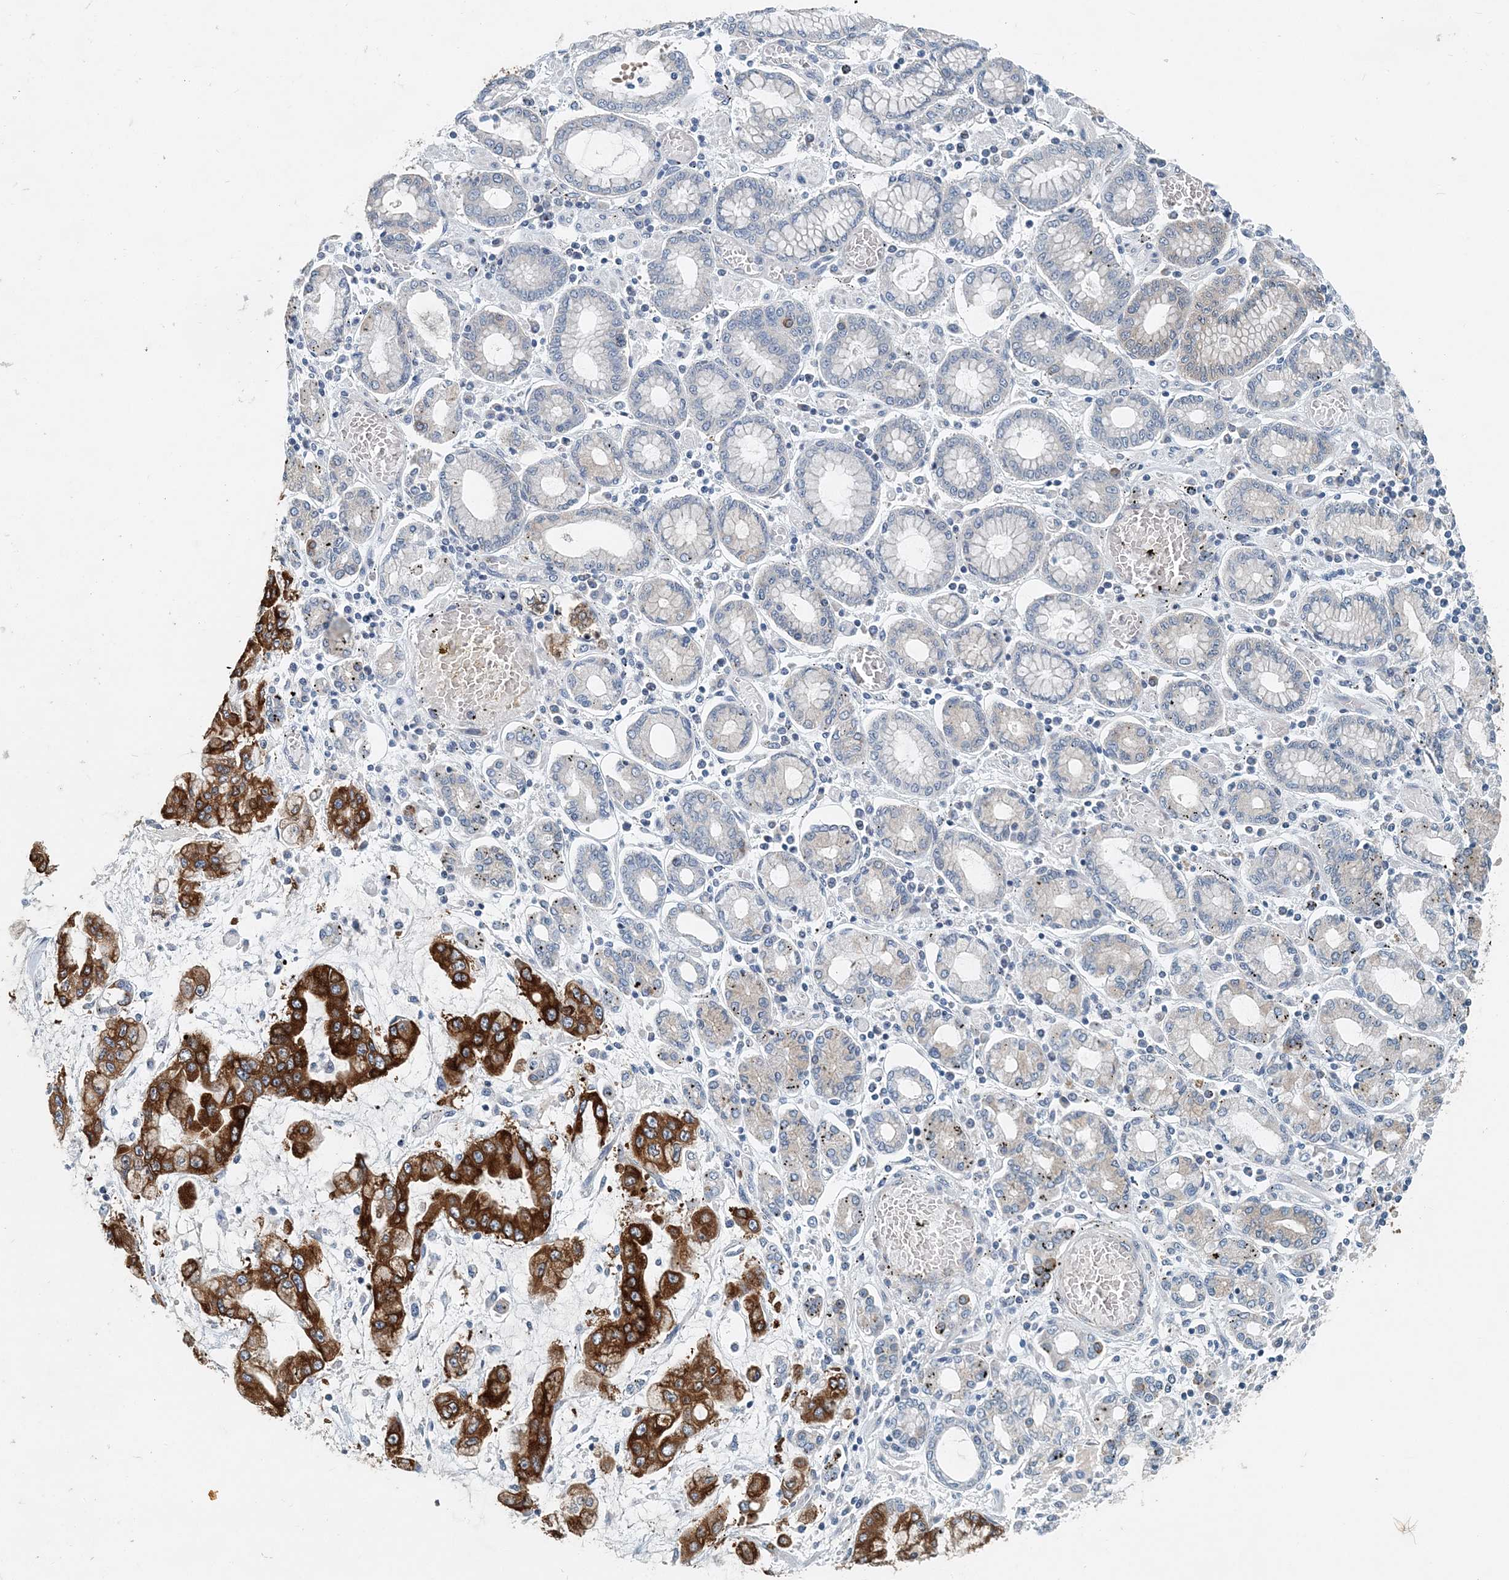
{"staining": {"intensity": "strong", "quantity": ">75%", "location": "cytoplasmic/membranous"}, "tissue": "stomach cancer", "cell_type": "Tumor cells", "image_type": "cancer", "snomed": [{"axis": "morphology", "description": "Normal tissue, NOS"}, {"axis": "morphology", "description": "Adenocarcinoma, NOS"}, {"axis": "topography", "description": "Stomach, upper"}, {"axis": "topography", "description": "Stomach"}], "caption": "Brown immunohistochemical staining in stomach cancer (adenocarcinoma) shows strong cytoplasmic/membranous positivity in about >75% of tumor cells.", "gene": "EEF1A2", "patient": {"sex": "male", "age": 76}}